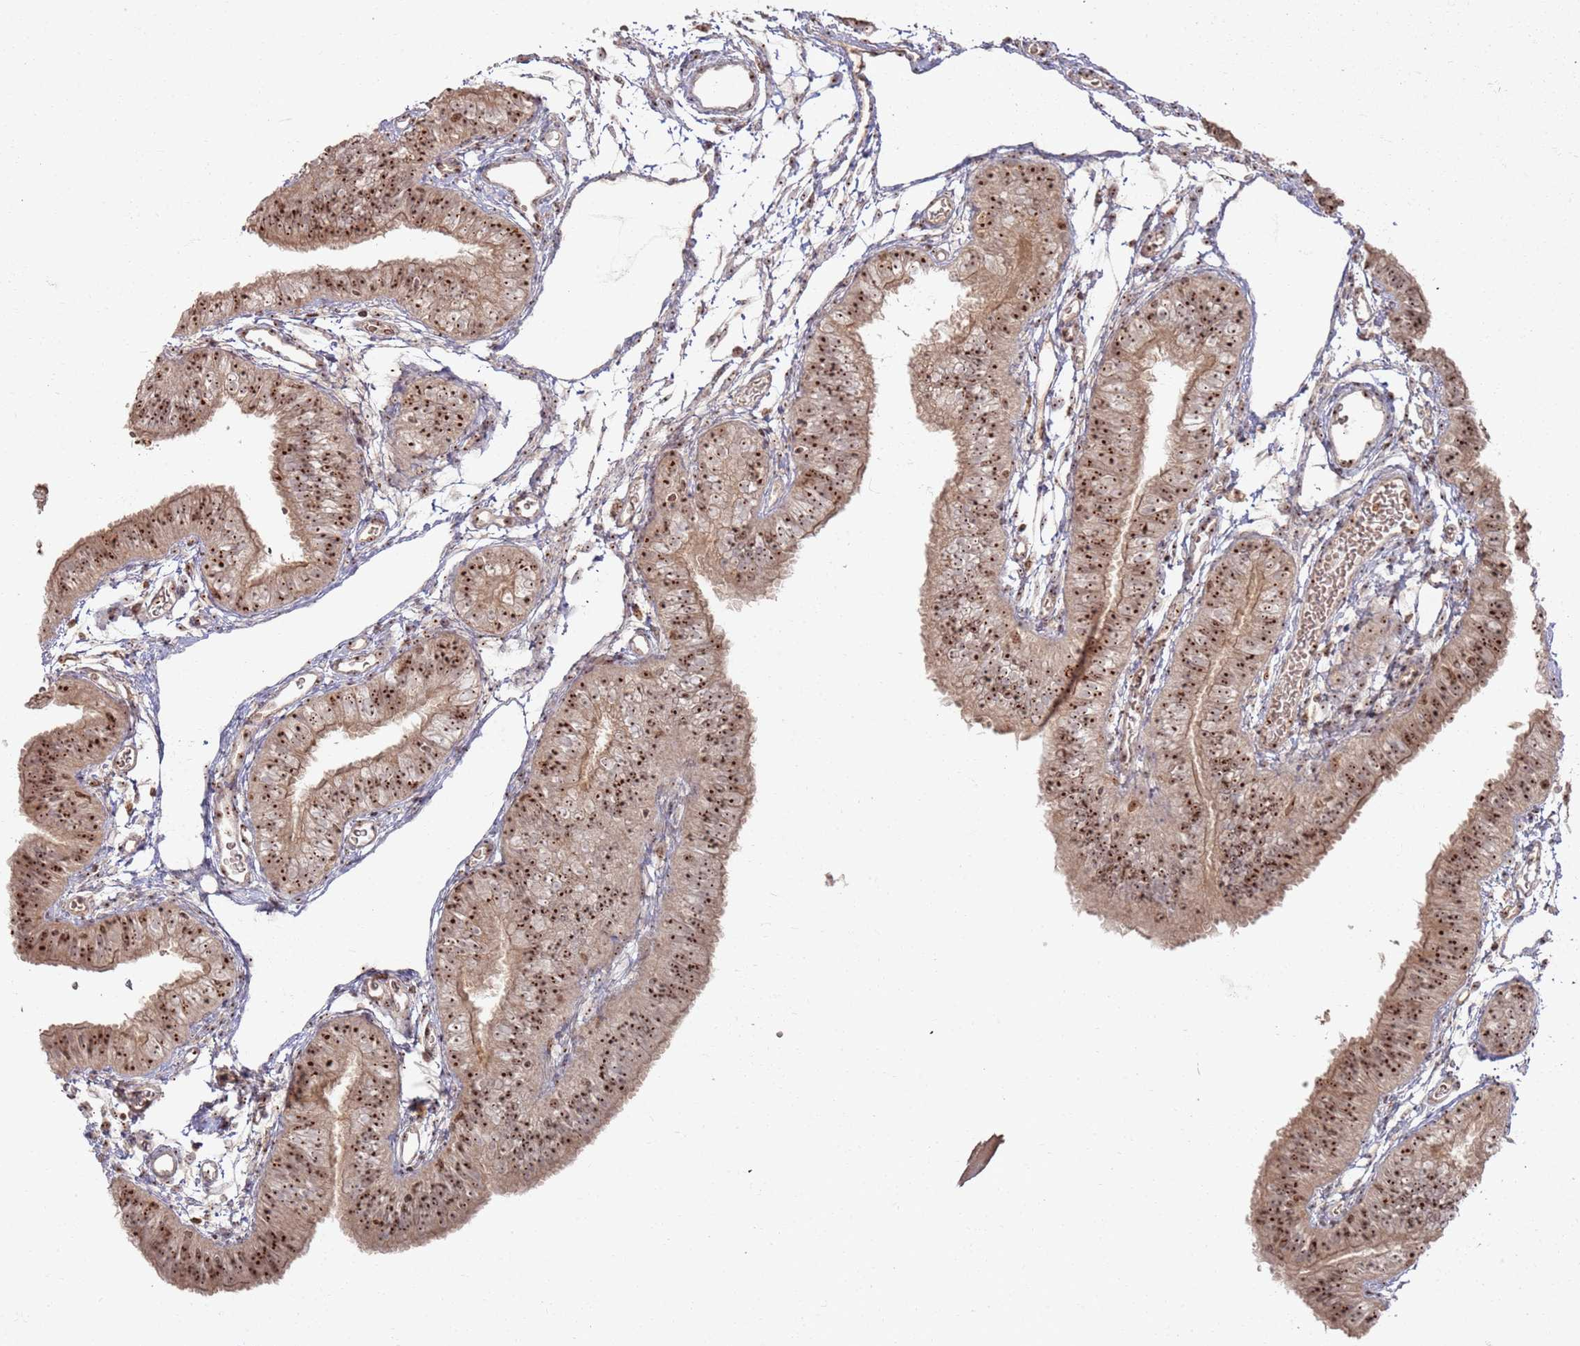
{"staining": {"intensity": "strong", "quantity": ">75%", "location": "nuclear"}, "tissue": "fallopian tube", "cell_type": "Glandular cells", "image_type": "normal", "snomed": [{"axis": "morphology", "description": "Normal tissue, NOS"}, {"axis": "topography", "description": "Fallopian tube"}], "caption": "Human fallopian tube stained with a brown dye demonstrates strong nuclear positive expression in about >75% of glandular cells.", "gene": "UTP11", "patient": {"sex": "female", "age": 35}}